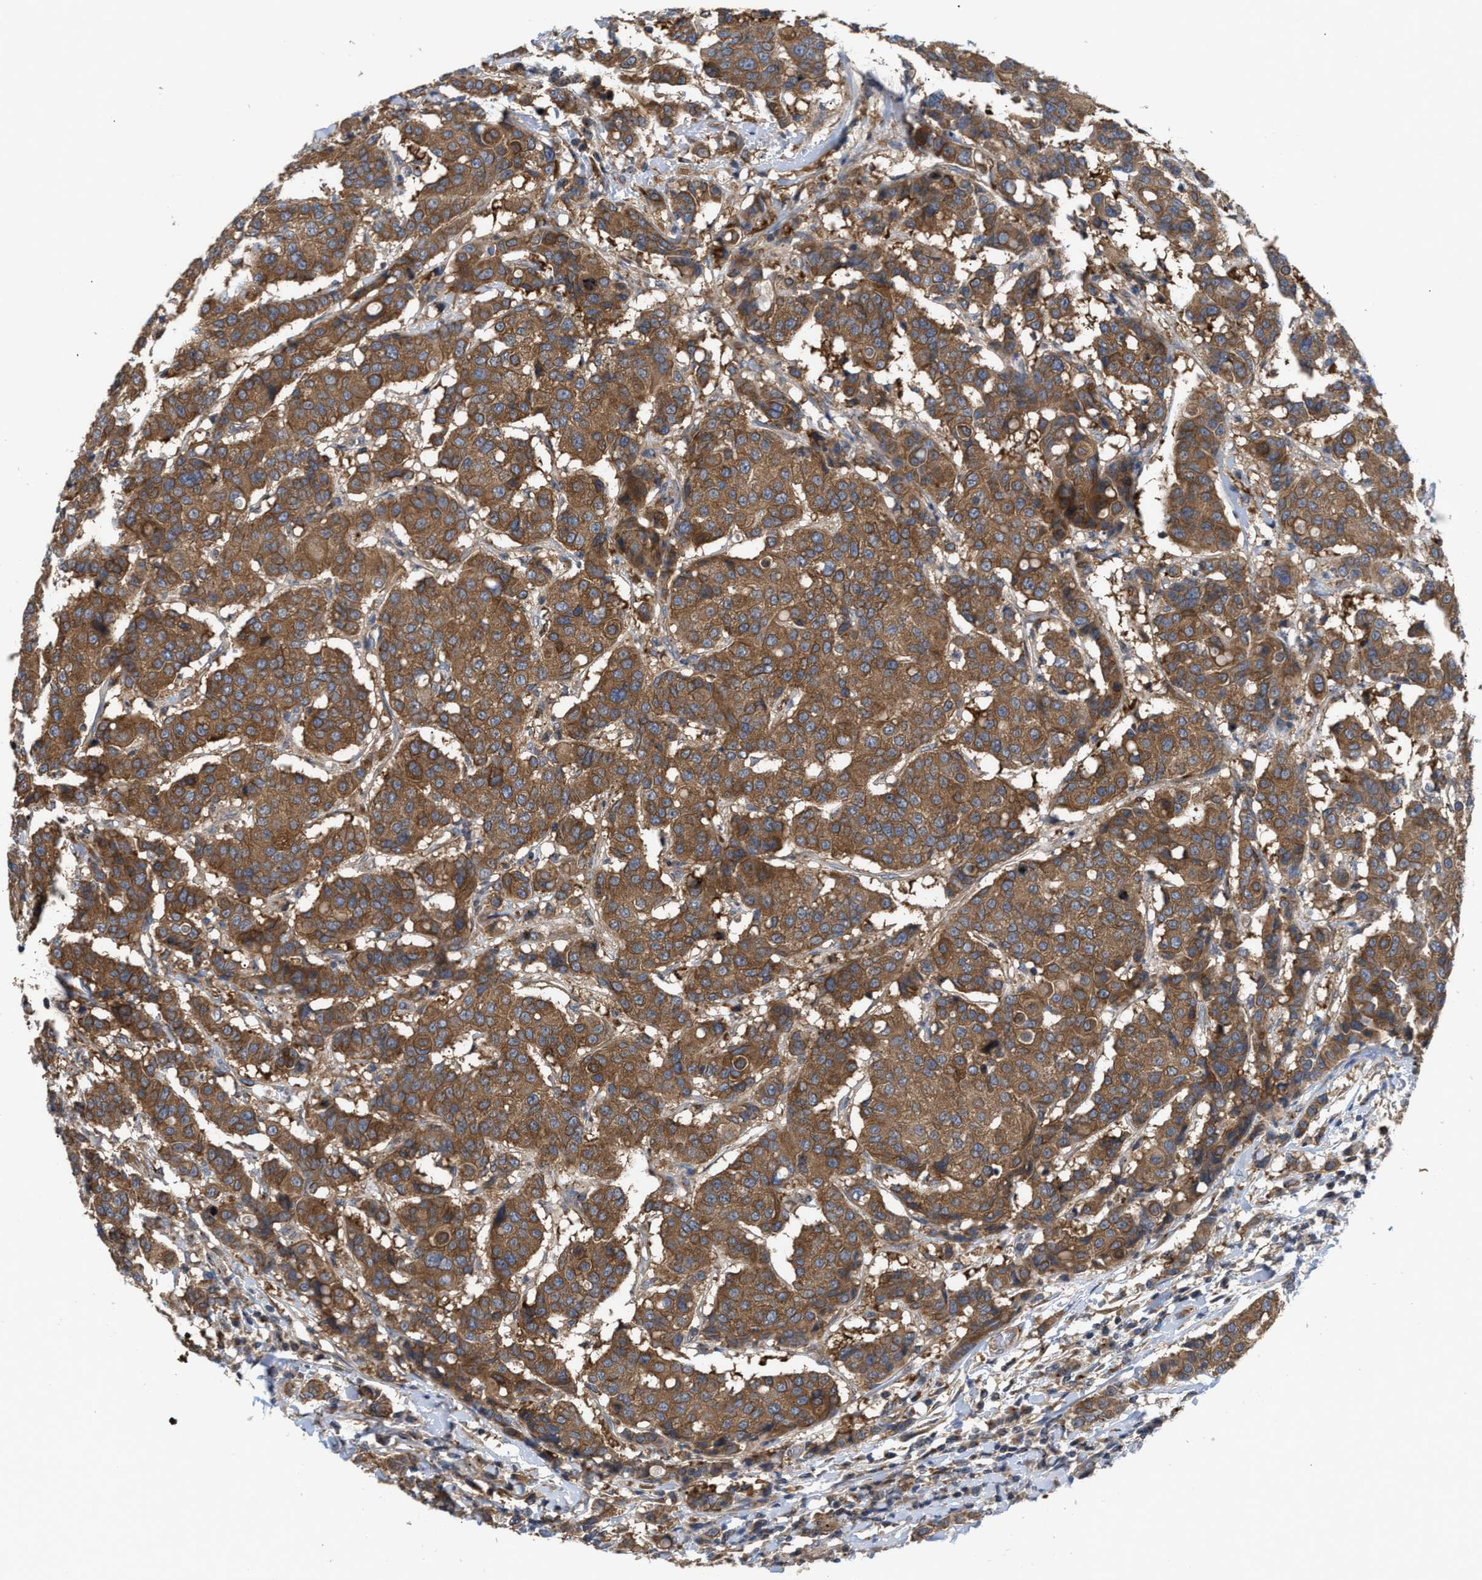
{"staining": {"intensity": "strong", "quantity": ">75%", "location": "cytoplasmic/membranous"}, "tissue": "breast cancer", "cell_type": "Tumor cells", "image_type": "cancer", "snomed": [{"axis": "morphology", "description": "Duct carcinoma"}, {"axis": "topography", "description": "Breast"}], "caption": "Breast invasive ductal carcinoma stained with a brown dye reveals strong cytoplasmic/membranous positive staining in about >75% of tumor cells.", "gene": "LAPTM4B", "patient": {"sex": "female", "age": 27}}